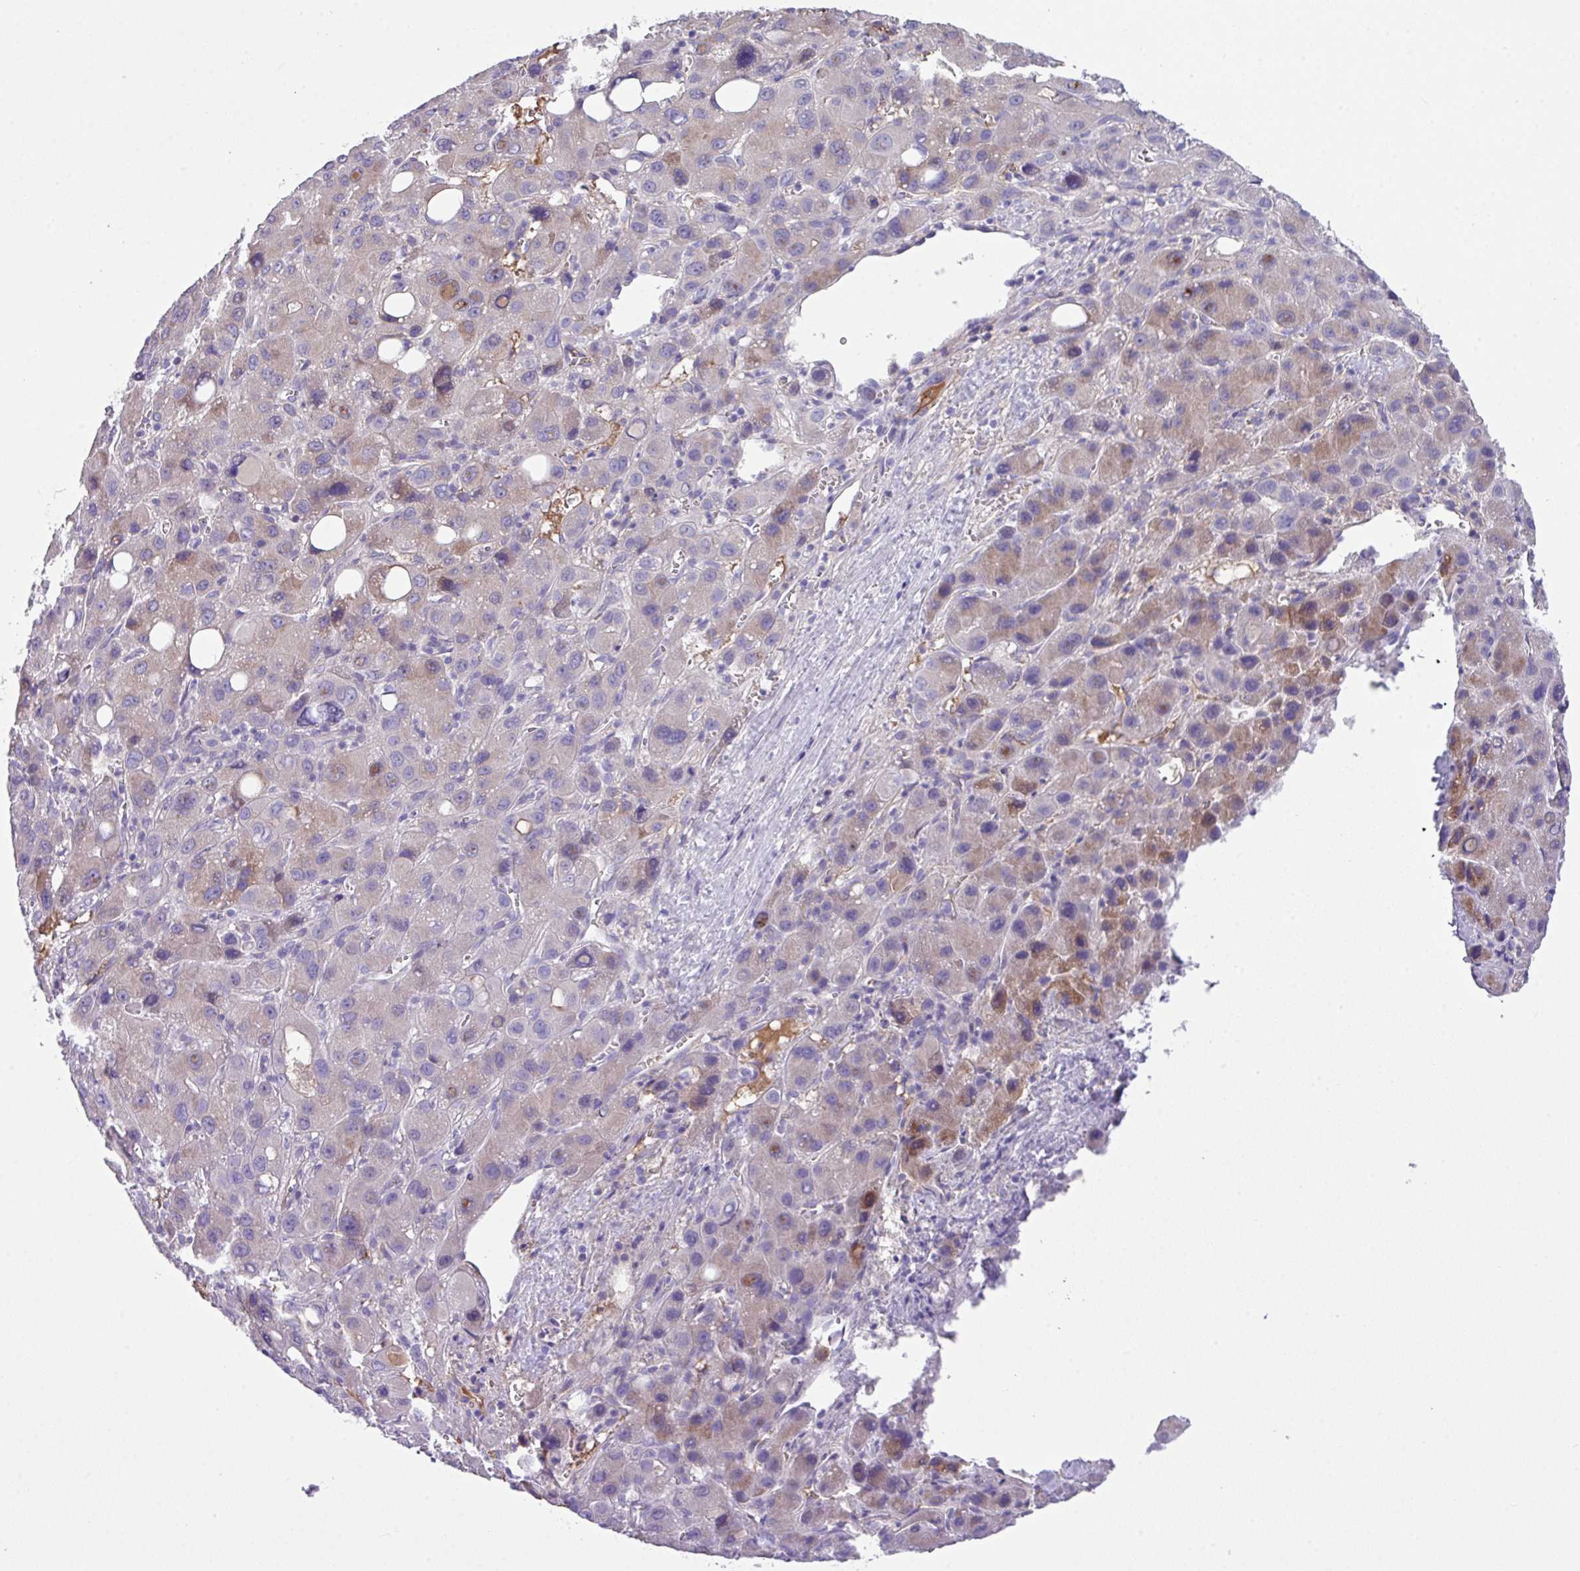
{"staining": {"intensity": "moderate", "quantity": "<25%", "location": "cytoplasmic/membranous"}, "tissue": "liver cancer", "cell_type": "Tumor cells", "image_type": "cancer", "snomed": [{"axis": "morphology", "description": "Carcinoma, Hepatocellular, NOS"}, {"axis": "topography", "description": "Liver"}], "caption": "Liver cancer stained with a protein marker demonstrates moderate staining in tumor cells.", "gene": "DNAL1", "patient": {"sex": "male", "age": 55}}